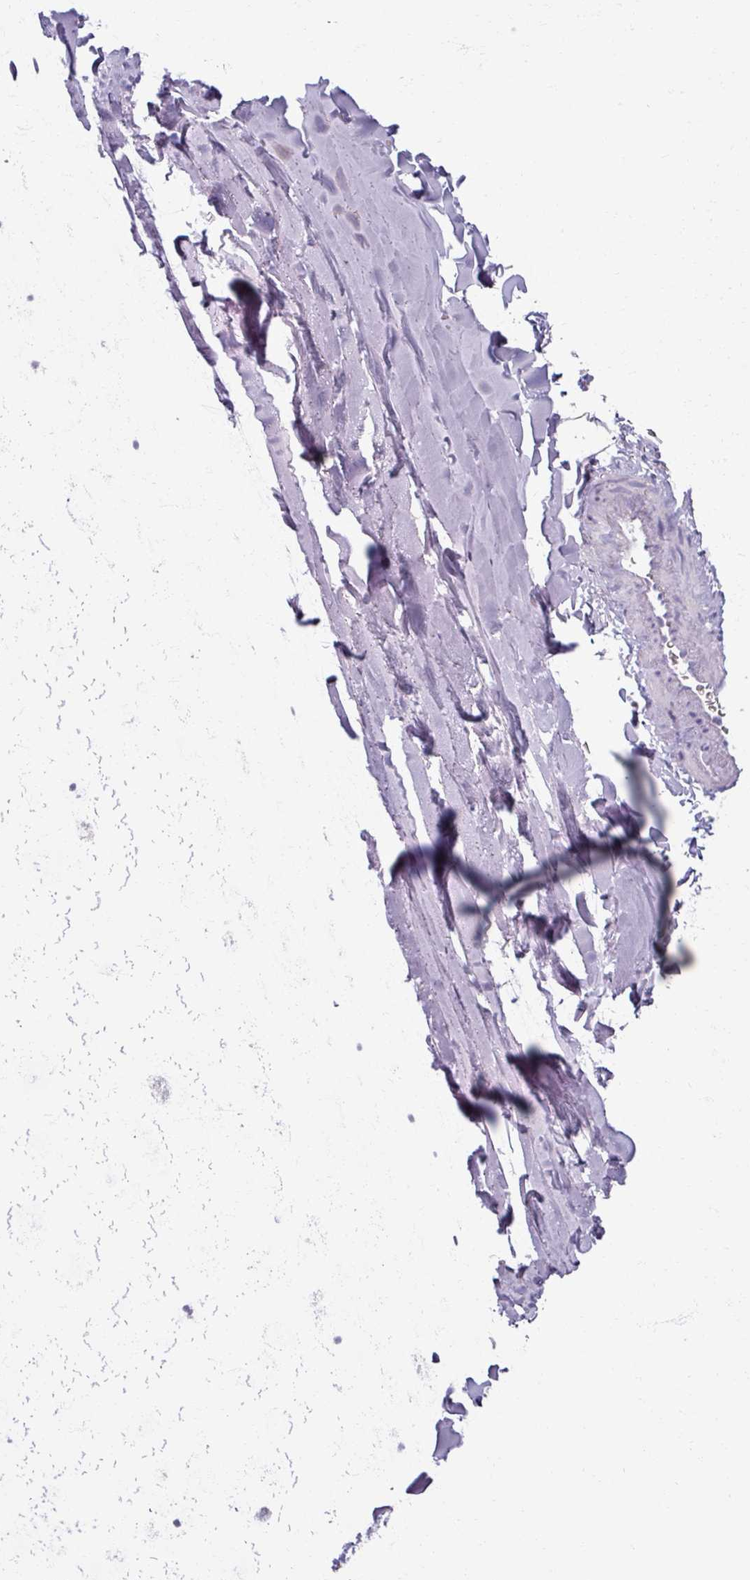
{"staining": {"intensity": "negative", "quantity": "none", "location": "none"}, "tissue": "soft tissue", "cell_type": "Fibroblasts", "image_type": "normal", "snomed": [{"axis": "morphology", "description": "Normal tissue, NOS"}, {"axis": "morphology", "description": "Squamous cell carcinoma, NOS"}, {"axis": "topography", "description": "Bronchus"}, {"axis": "topography", "description": "Lung"}], "caption": "The immunohistochemistry micrograph has no significant expression in fibroblasts of soft tissue. The staining was performed using DAB to visualize the protein expression in brown, while the nuclei were stained in blue with hematoxylin (Magnification: 20x).", "gene": "SMIM11", "patient": {"sex": "female", "age": 70}}